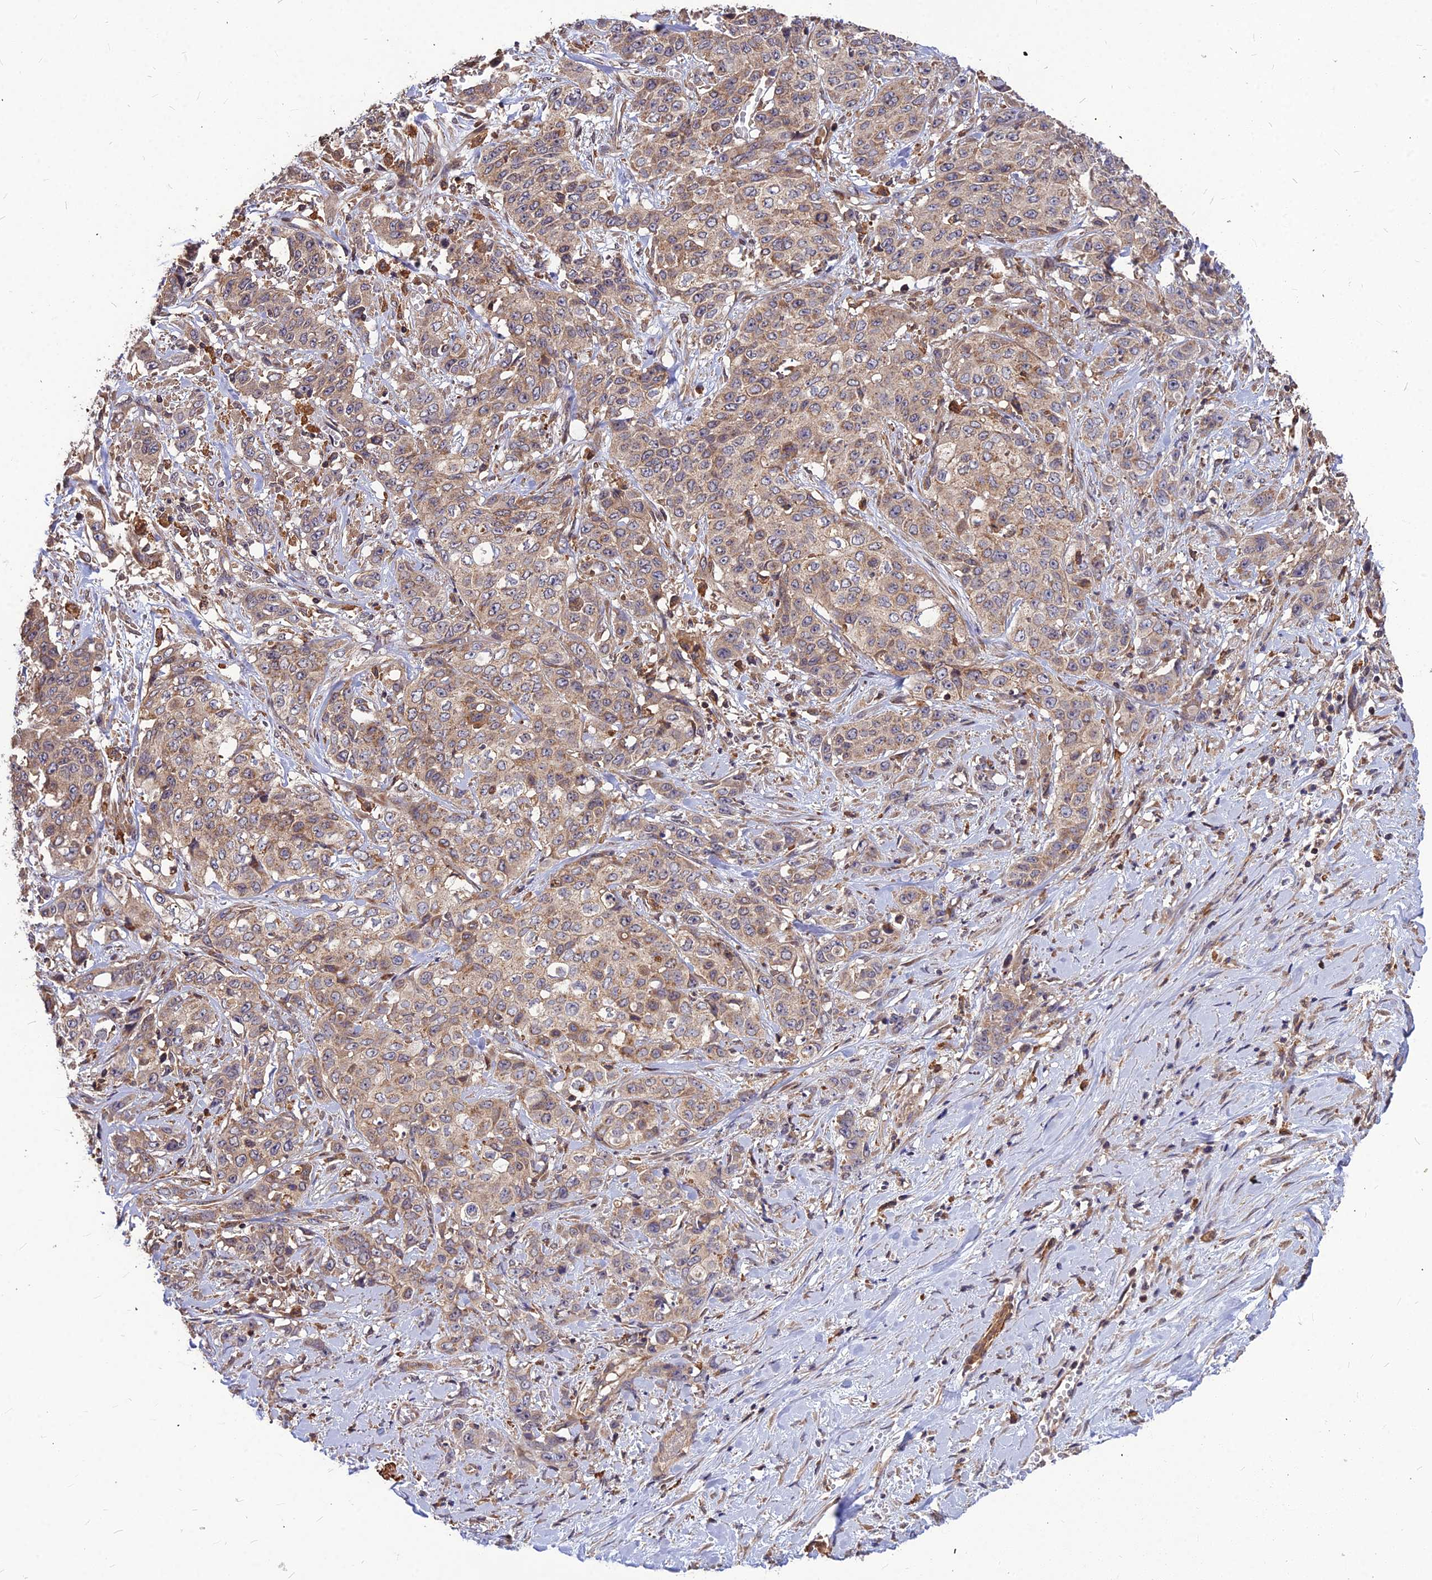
{"staining": {"intensity": "weak", "quantity": ">75%", "location": "cytoplasmic/membranous"}, "tissue": "stomach cancer", "cell_type": "Tumor cells", "image_type": "cancer", "snomed": [{"axis": "morphology", "description": "Adenocarcinoma, NOS"}, {"axis": "topography", "description": "Stomach, upper"}], "caption": "This image reveals stomach adenocarcinoma stained with immunohistochemistry (IHC) to label a protein in brown. The cytoplasmic/membranous of tumor cells show weak positivity for the protein. Nuclei are counter-stained blue.", "gene": "LEKR1", "patient": {"sex": "male", "age": 62}}